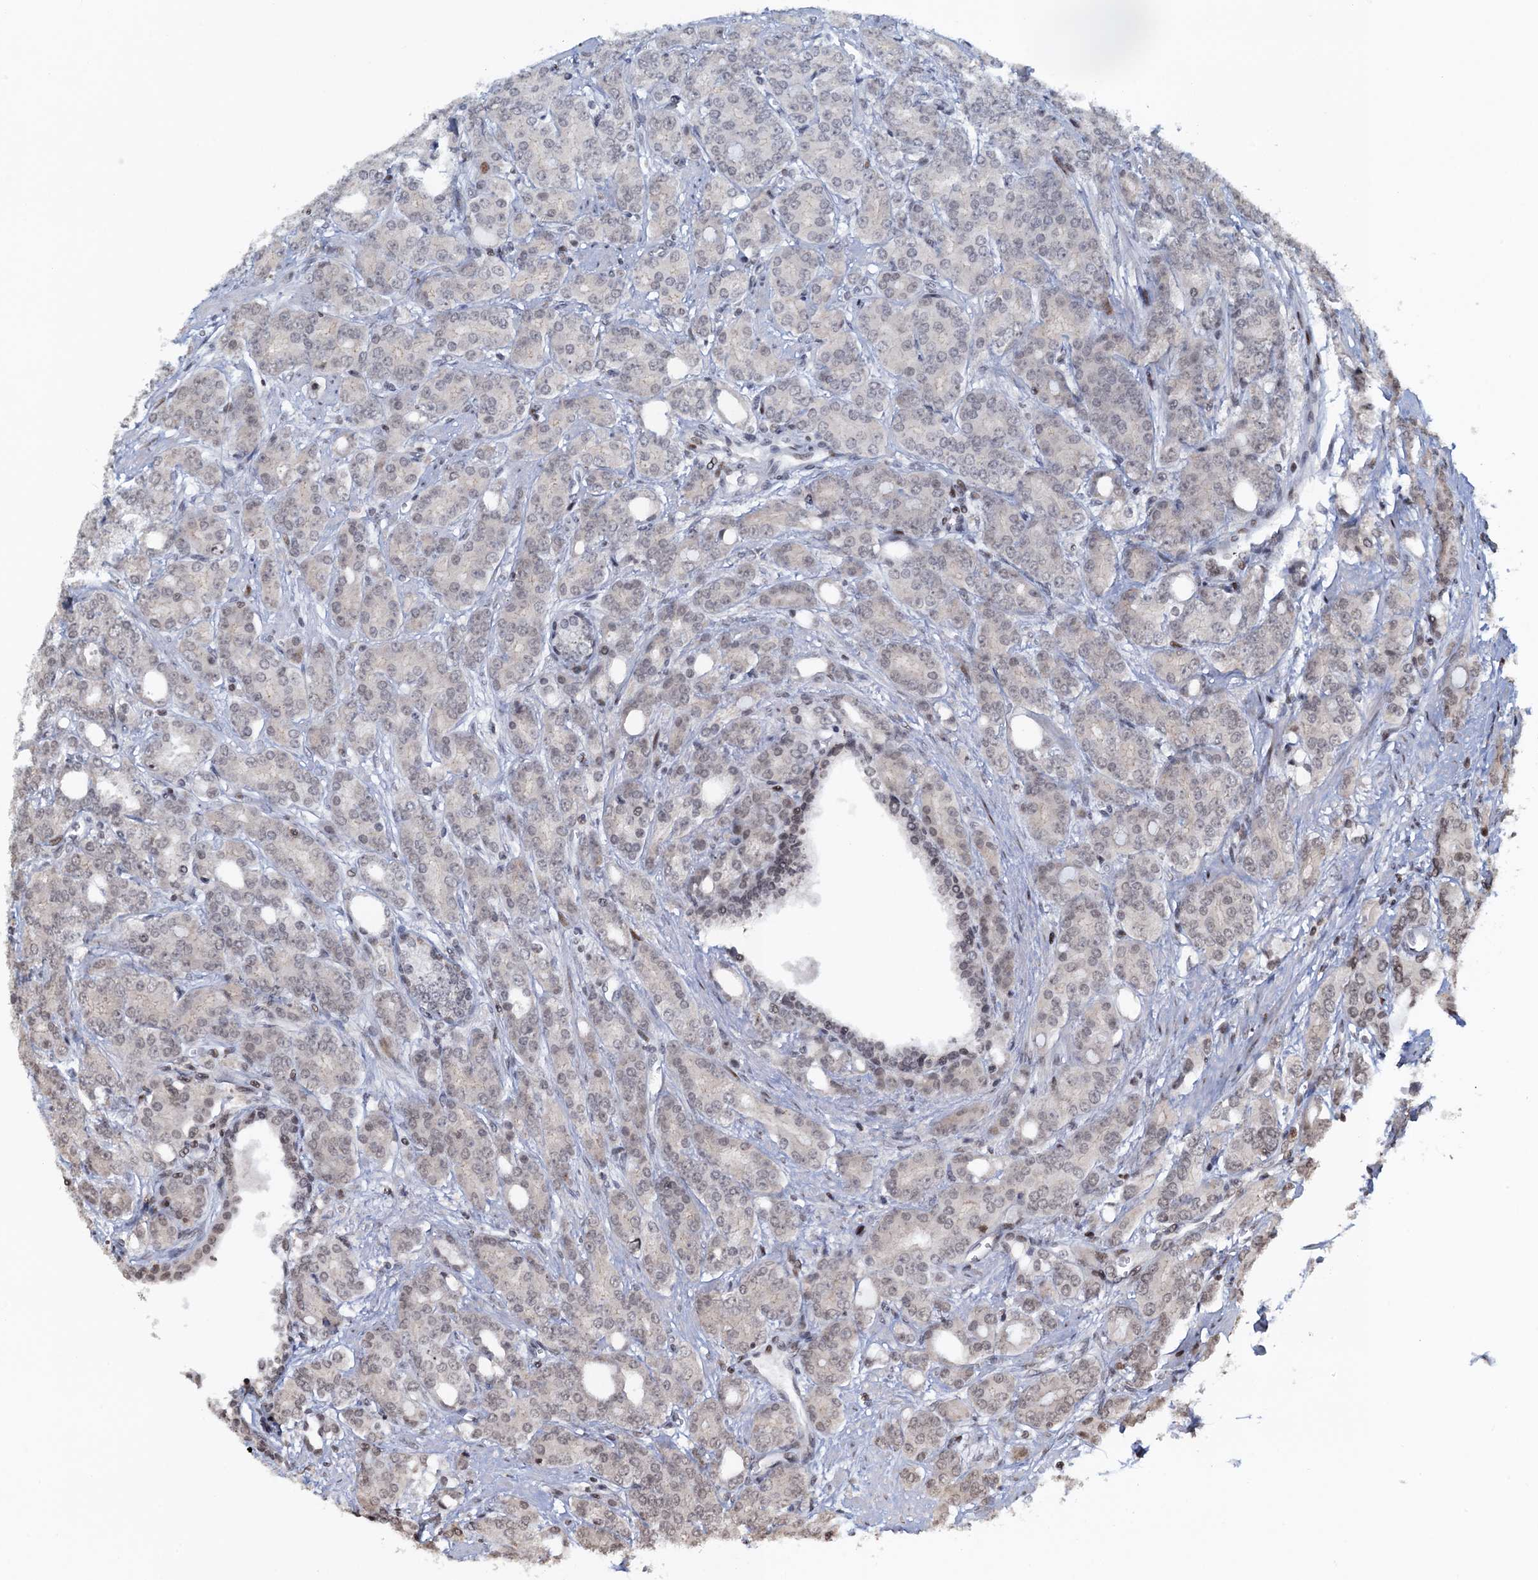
{"staining": {"intensity": "negative", "quantity": "none", "location": "none"}, "tissue": "prostate cancer", "cell_type": "Tumor cells", "image_type": "cancer", "snomed": [{"axis": "morphology", "description": "Adenocarcinoma, High grade"}, {"axis": "topography", "description": "Prostate"}], "caption": "This is an immunohistochemistry (IHC) photomicrograph of human prostate high-grade adenocarcinoma. There is no positivity in tumor cells.", "gene": "FYB1", "patient": {"sex": "male", "age": 62}}